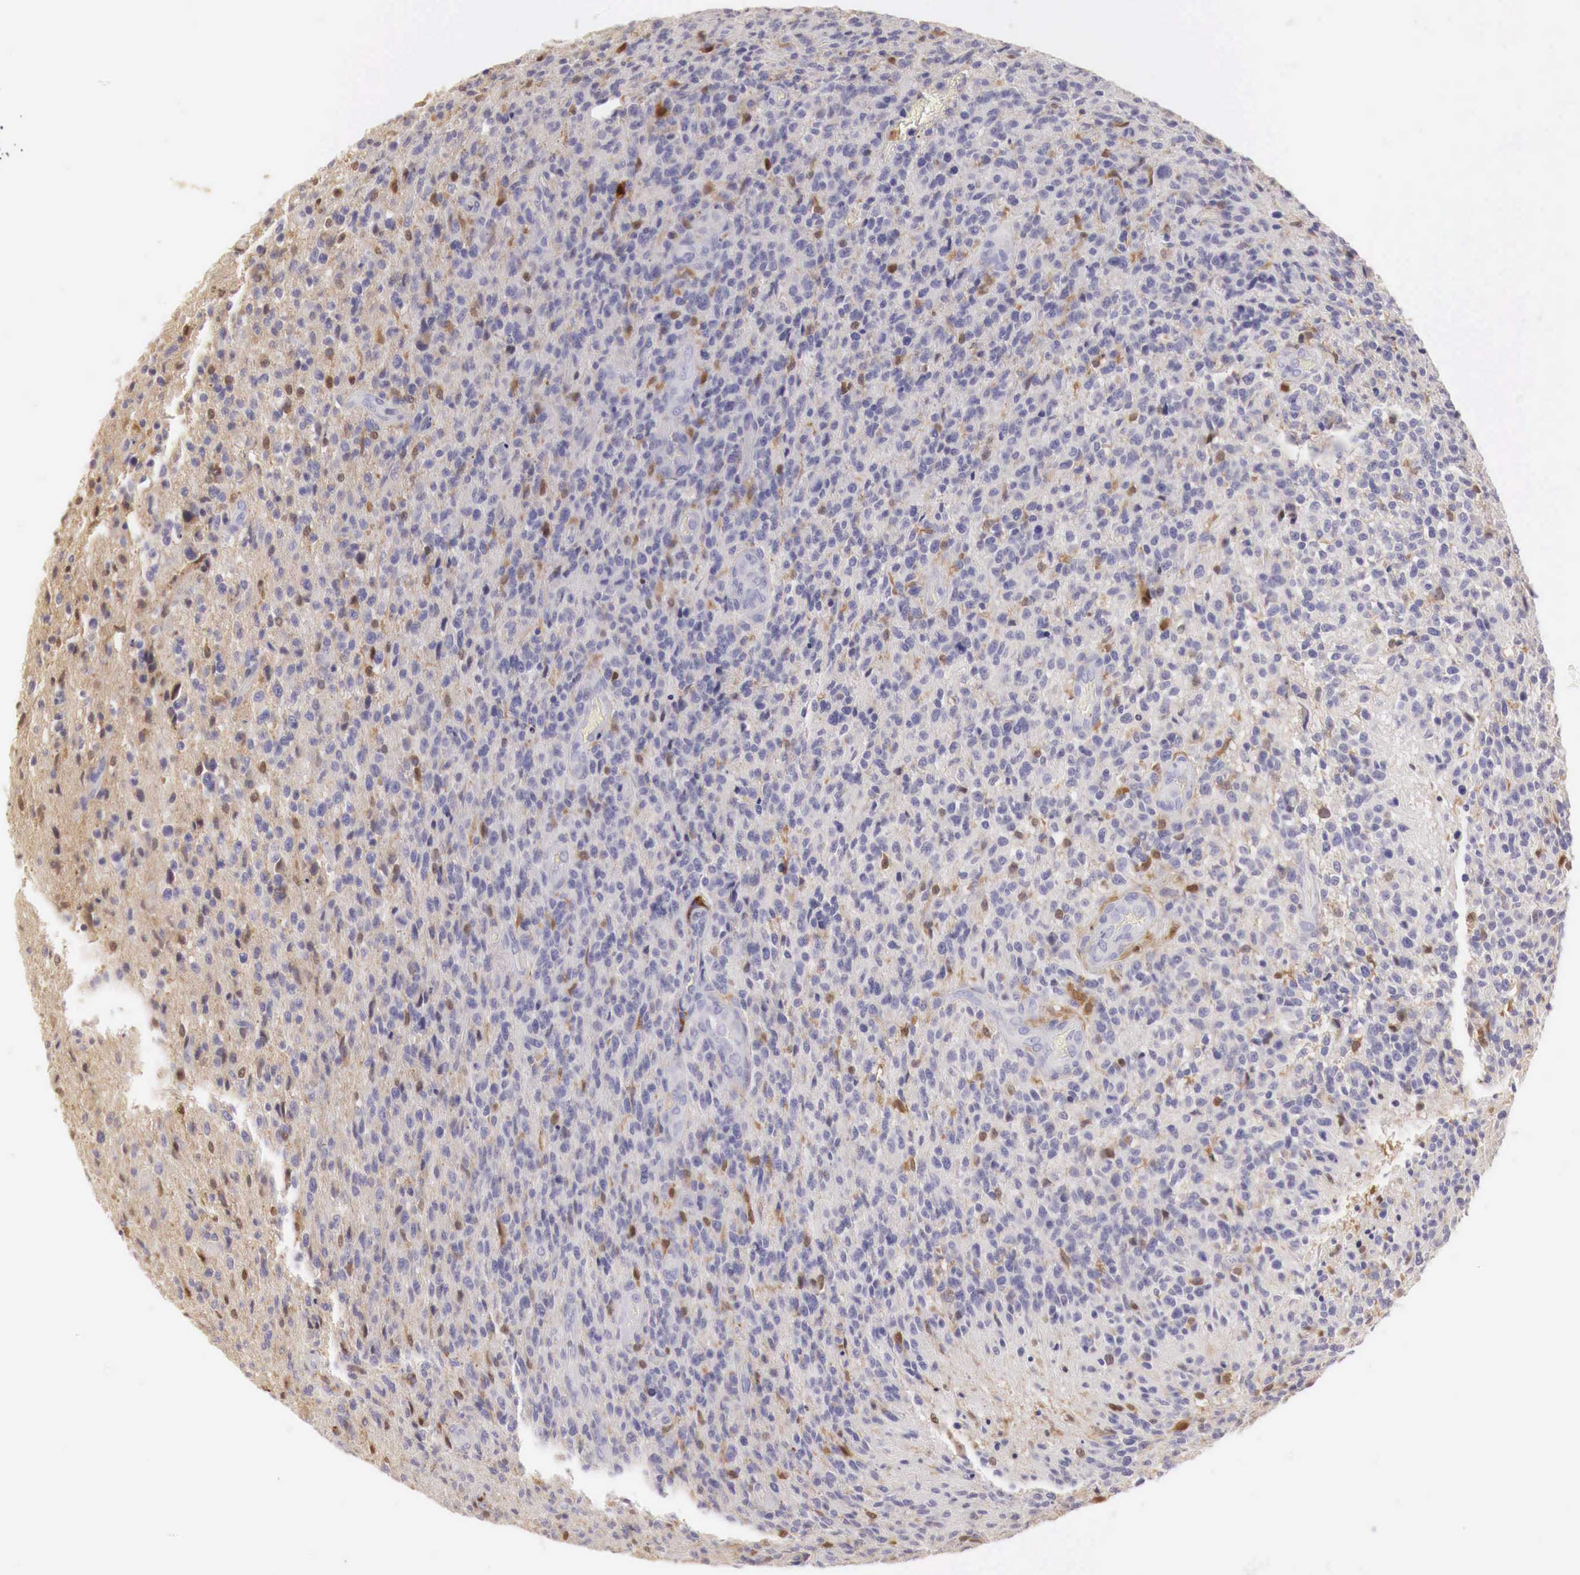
{"staining": {"intensity": "negative", "quantity": "none", "location": "none"}, "tissue": "glioma", "cell_type": "Tumor cells", "image_type": "cancer", "snomed": [{"axis": "morphology", "description": "Glioma, malignant, High grade"}, {"axis": "topography", "description": "Brain"}], "caption": "Immunohistochemical staining of human glioma exhibits no significant positivity in tumor cells.", "gene": "RENBP", "patient": {"sex": "male", "age": 36}}